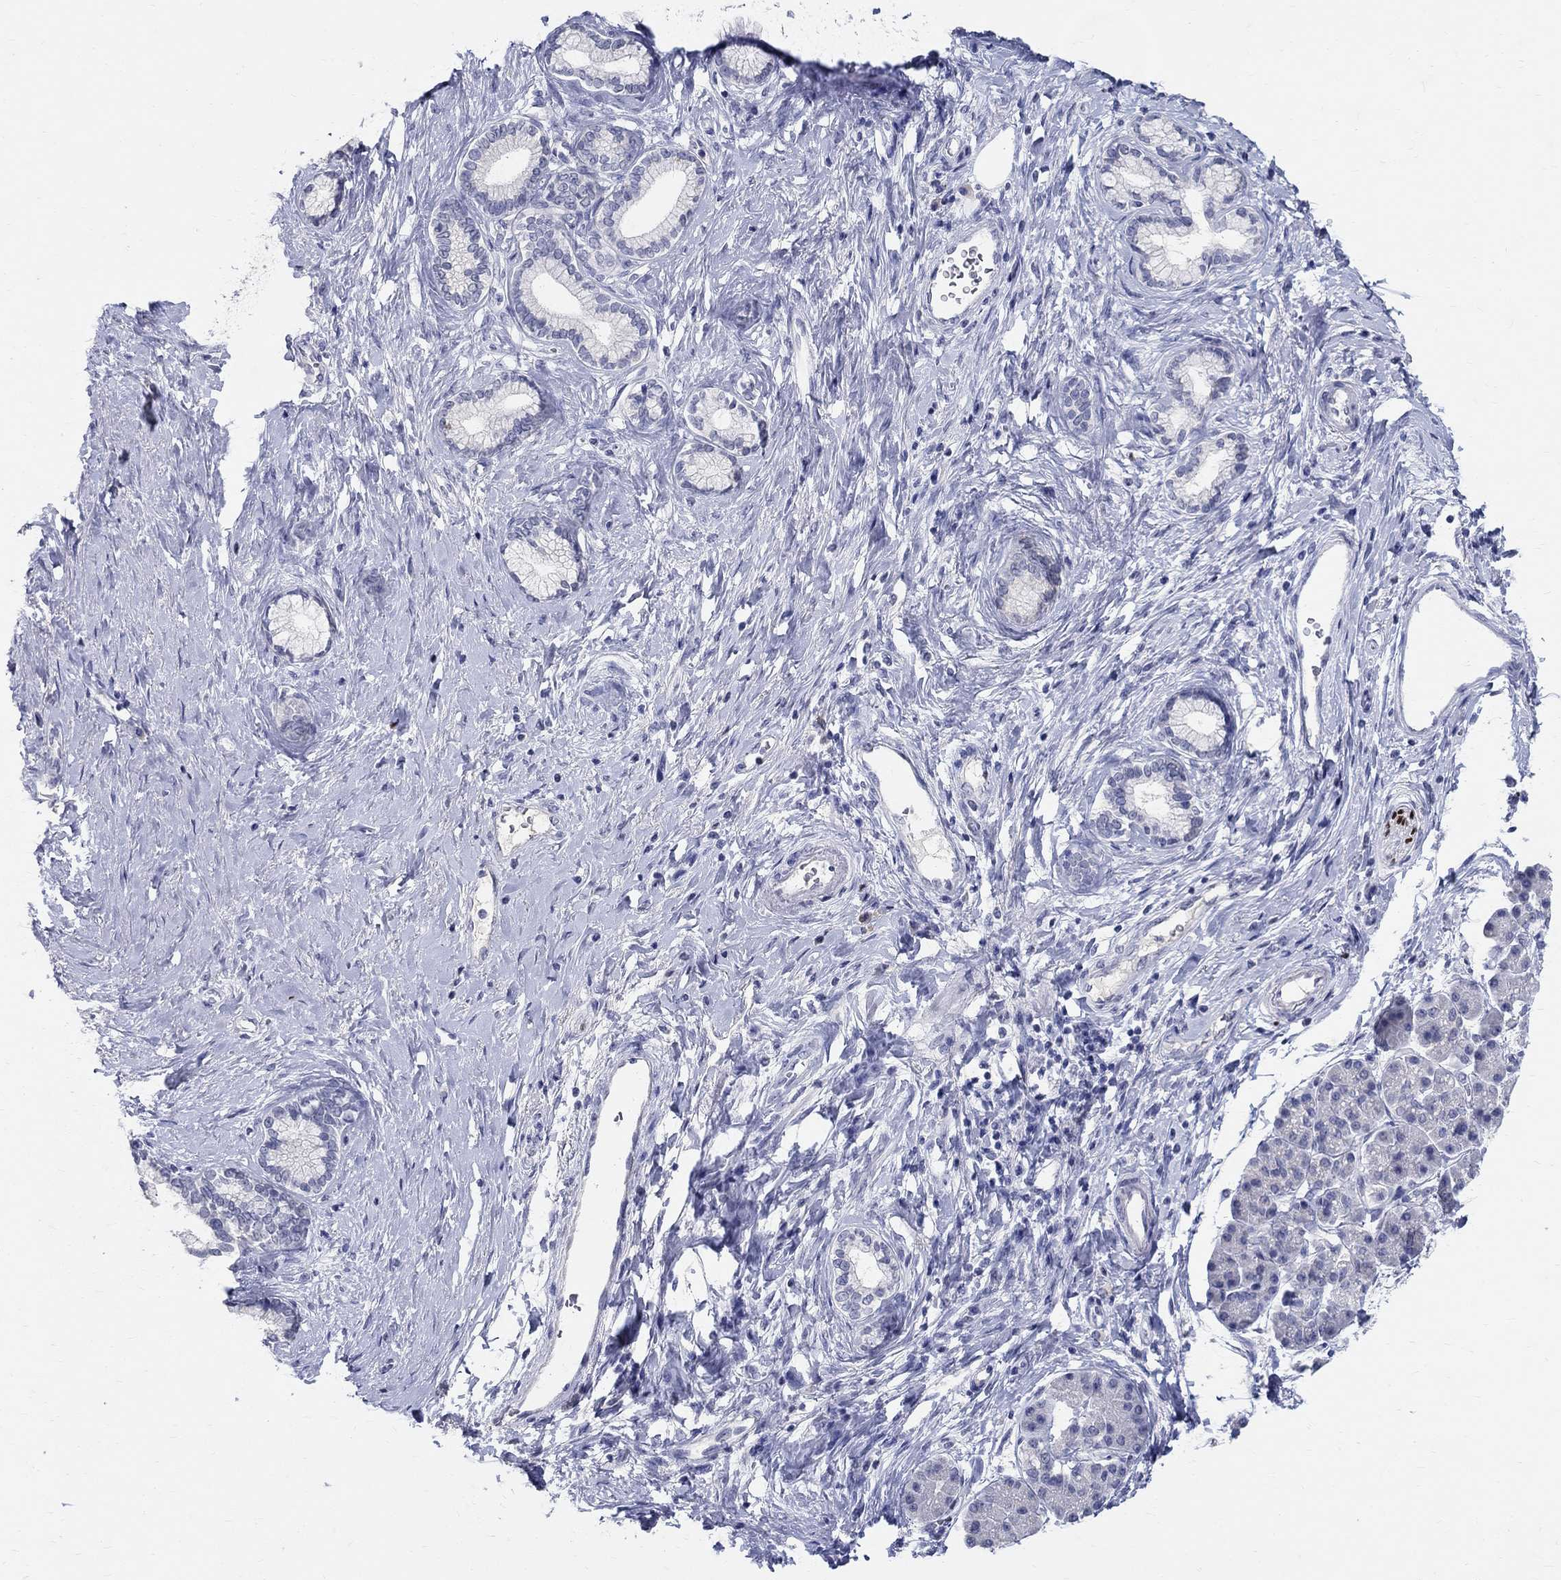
{"staining": {"intensity": "negative", "quantity": "none", "location": "none"}, "tissue": "pancreatic cancer", "cell_type": "Tumor cells", "image_type": "cancer", "snomed": [{"axis": "morphology", "description": "Adenocarcinoma, NOS"}, {"axis": "topography", "description": "Pancreas"}], "caption": "There is no significant positivity in tumor cells of pancreatic cancer.", "gene": "SOX2", "patient": {"sex": "female", "age": 73}}